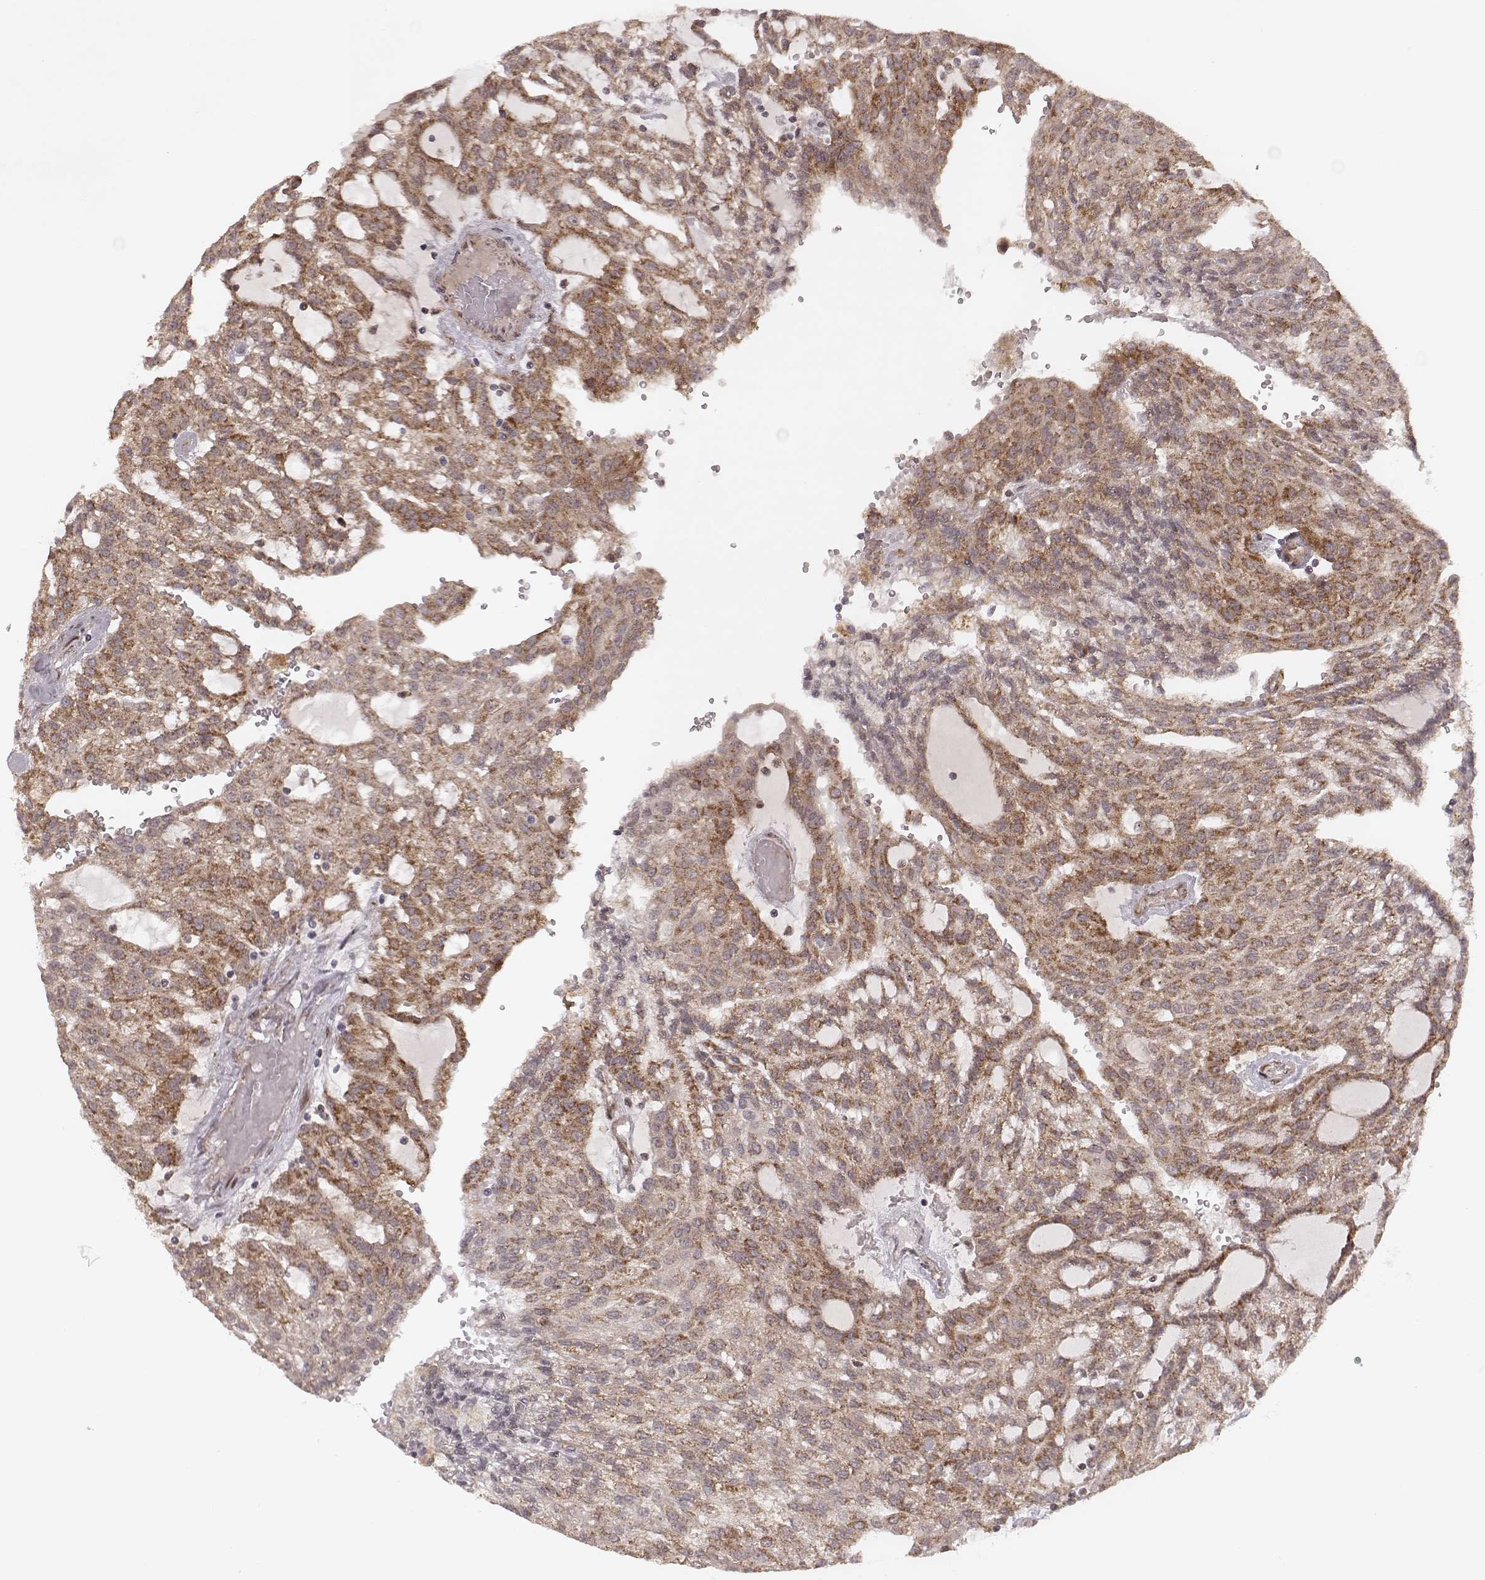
{"staining": {"intensity": "moderate", "quantity": ">75%", "location": "cytoplasmic/membranous"}, "tissue": "renal cancer", "cell_type": "Tumor cells", "image_type": "cancer", "snomed": [{"axis": "morphology", "description": "Adenocarcinoma, NOS"}, {"axis": "topography", "description": "Kidney"}], "caption": "This histopathology image shows renal cancer stained with immunohistochemistry (IHC) to label a protein in brown. The cytoplasmic/membranous of tumor cells show moderate positivity for the protein. Nuclei are counter-stained blue.", "gene": "NDUFA7", "patient": {"sex": "male", "age": 63}}